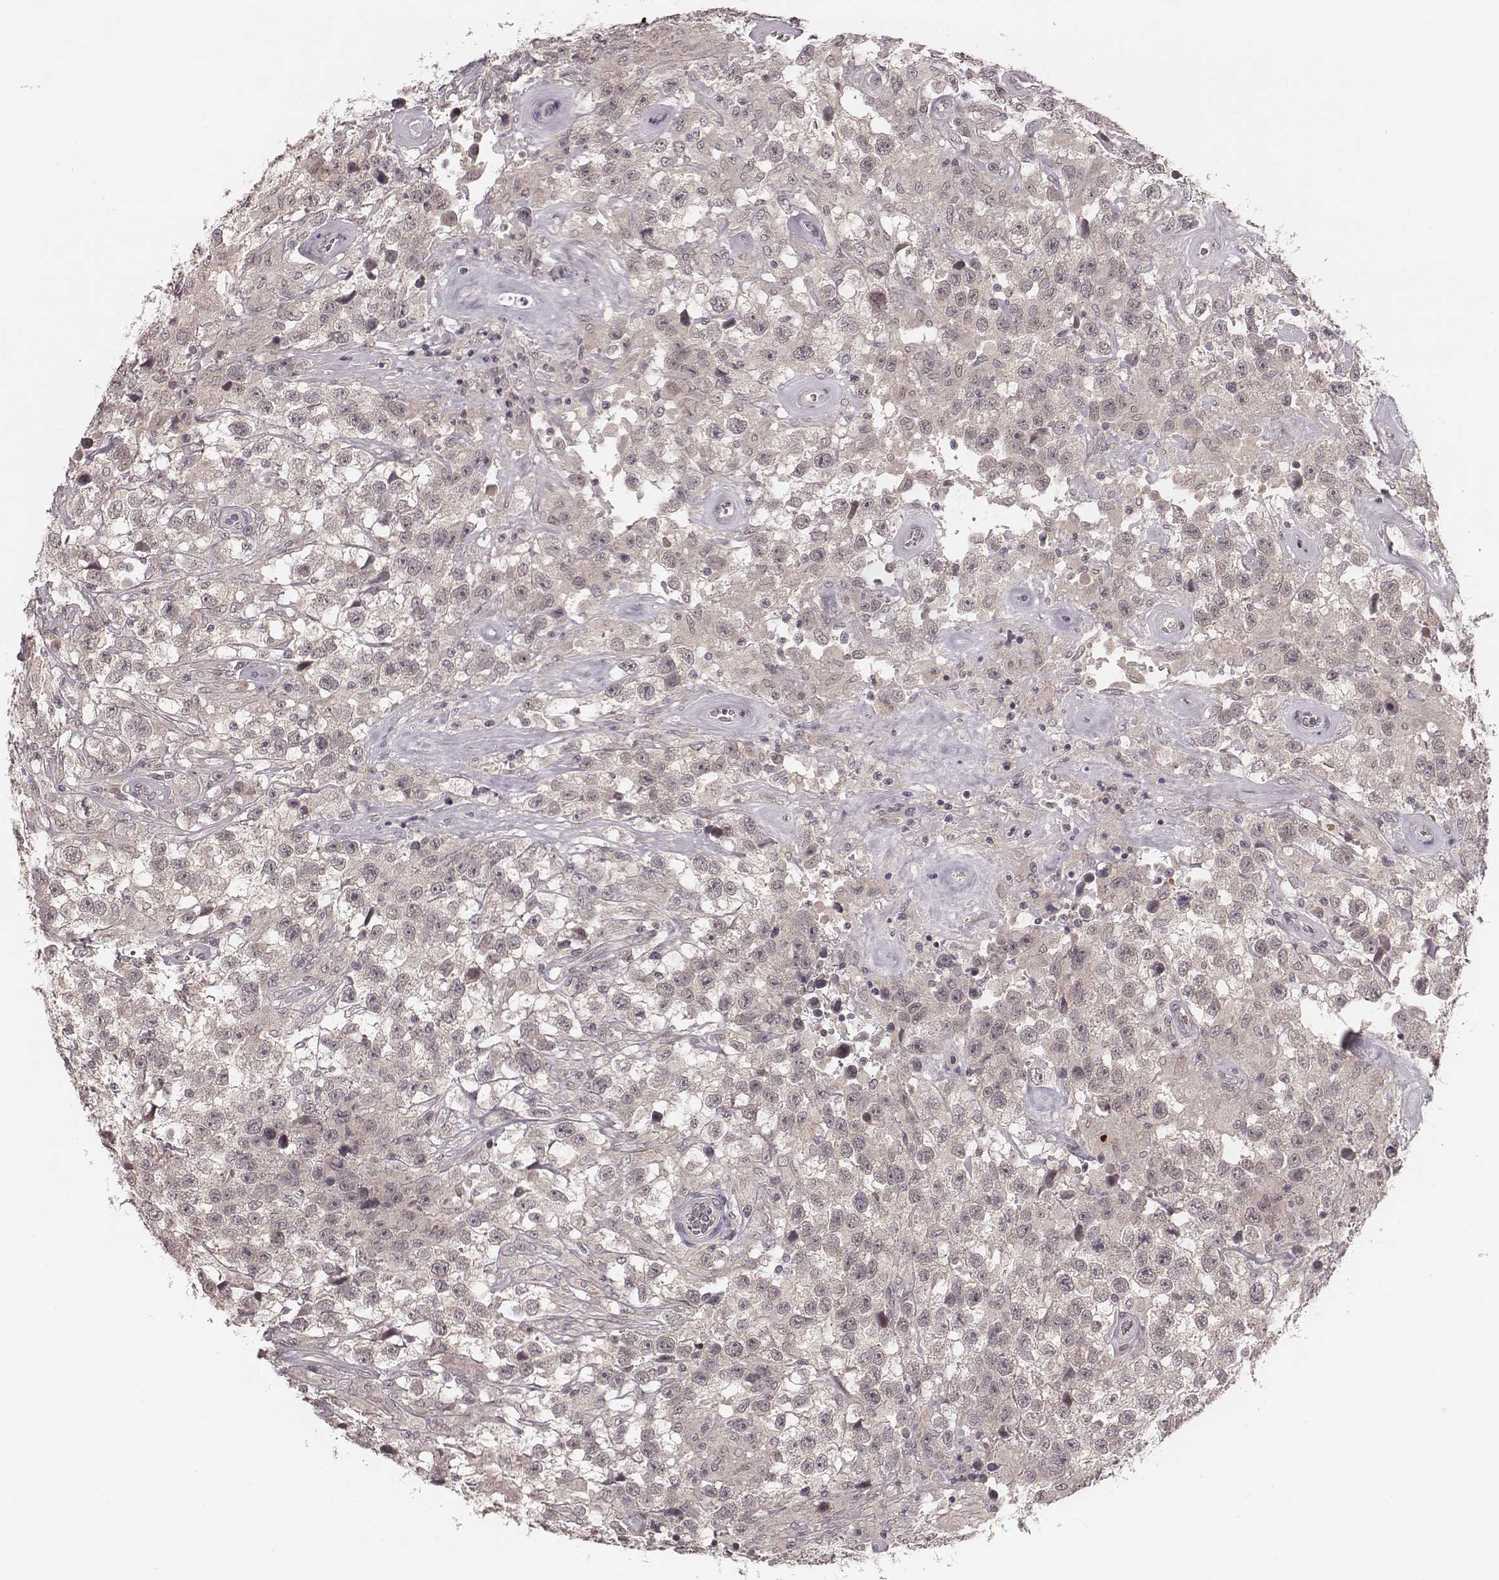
{"staining": {"intensity": "negative", "quantity": "none", "location": "none"}, "tissue": "testis cancer", "cell_type": "Tumor cells", "image_type": "cancer", "snomed": [{"axis": "morphology", "description": "Seminoma, NOS"}, {"axis": "topography", "description": "Testis"}], "caption": "The immunohistochemistry micrograph has no significant positivity in tumor cells of testis cancer tissue. Brightfield microscopy of immunohistochemistry (IHC) stained with DAB (3,3'-diaminobenzidine) (brown) and hematoxylin (blue), captured at high magnification.", "gene": "LY6K", "patient": {"sex": "male", "age": 43}}